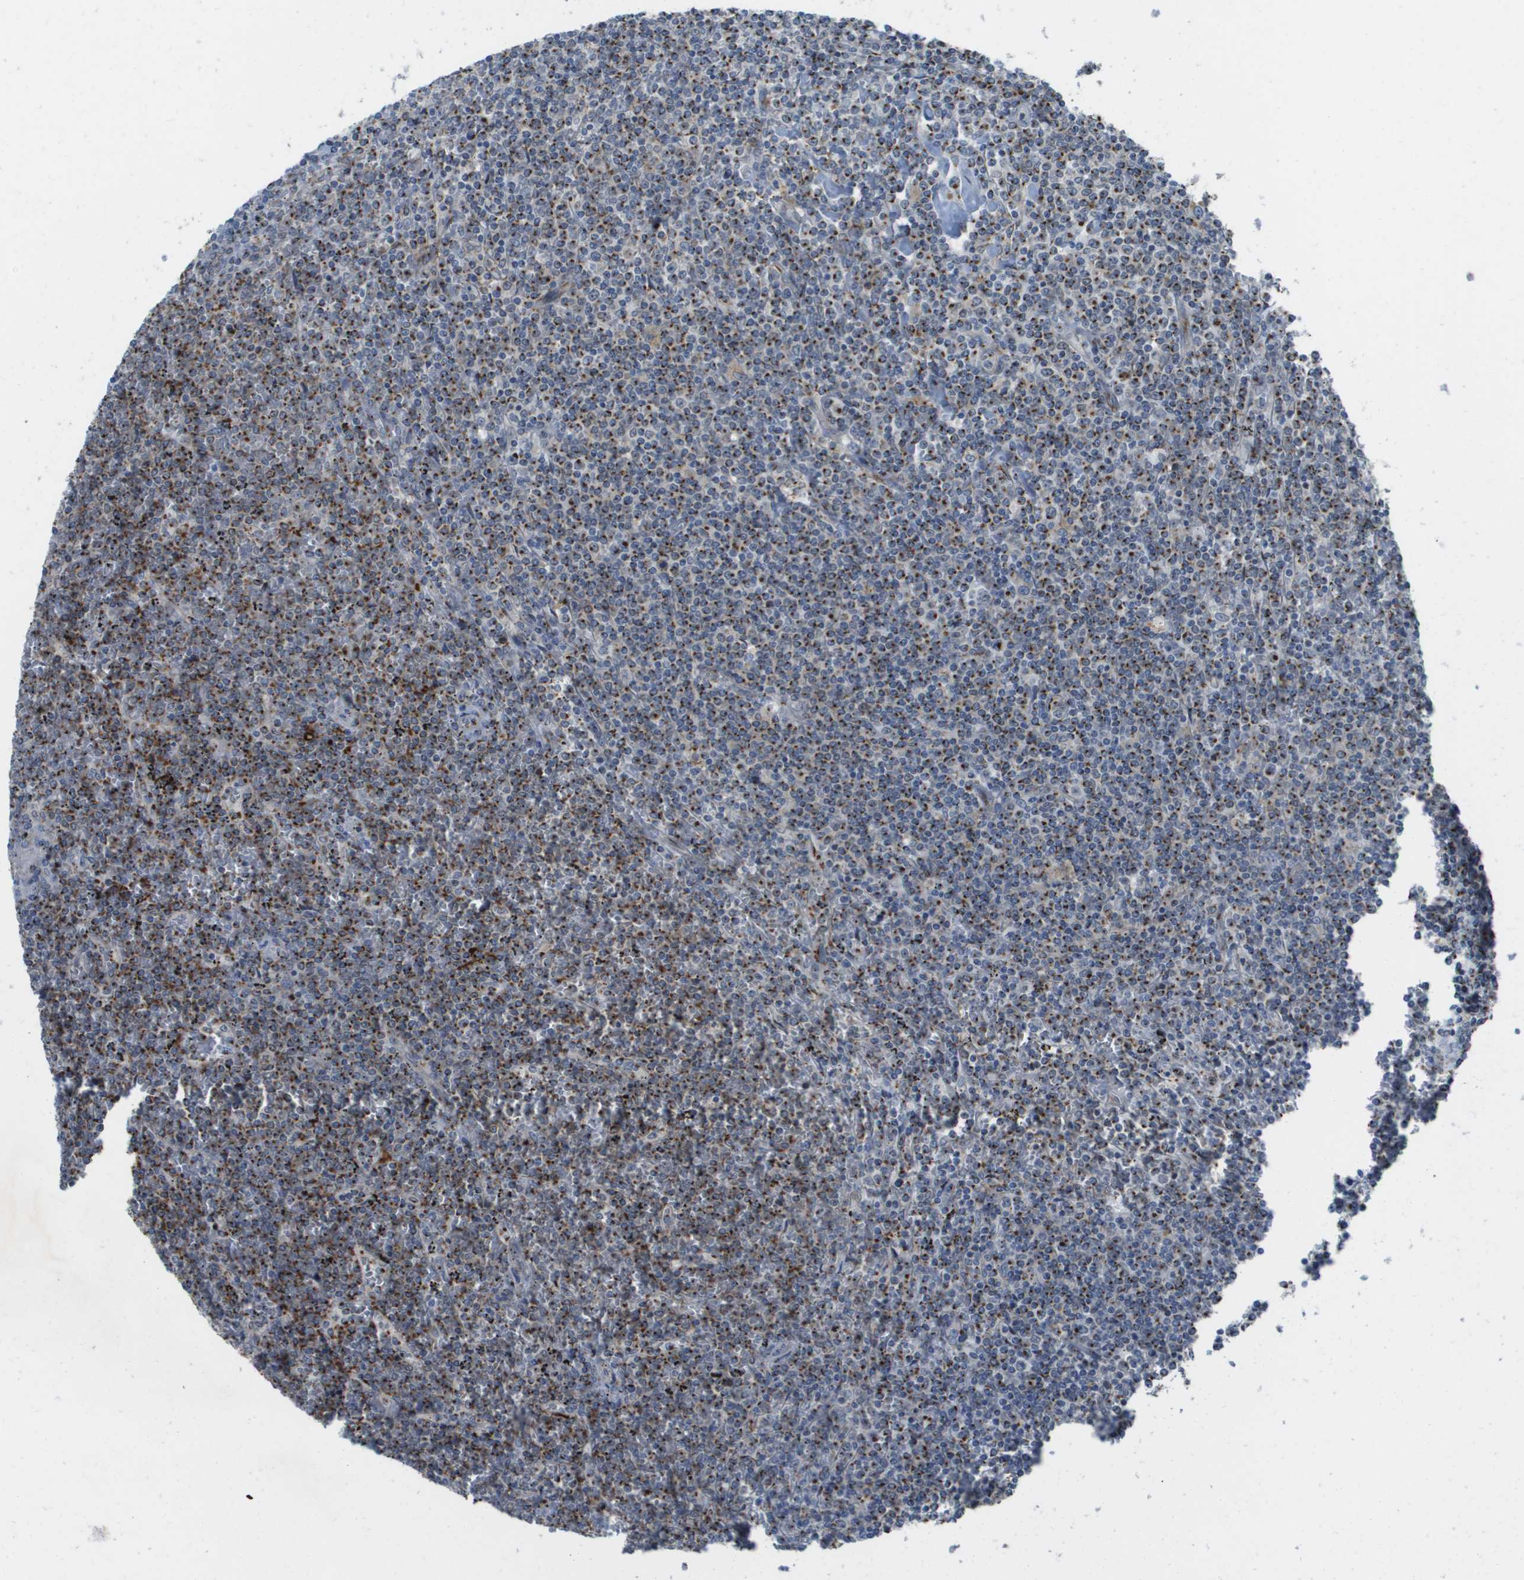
{"staining": {"intensity": "strong", "quantity": ">75%", "location": "cytoplasmic/membranous"}, "tissue": "lymphoma", "cell_type": "Tumor cells", "image_type": "cancer", "snomed": [{"axis": "morphology", "description": "Malignant lymphoma, non-Hodgkin's type, Low grade"}, {"axis": "topography", "description": "Spleen"}], "caption": "Protein staining by IHC reveals strong cytoplasmic/membranous staining in about >75% of tumor cells in low-grade malignant lymphoma, non-Hodgkin's type.", "gene": "QSOX2", "patient": {"sex": "female", "age": 19}}